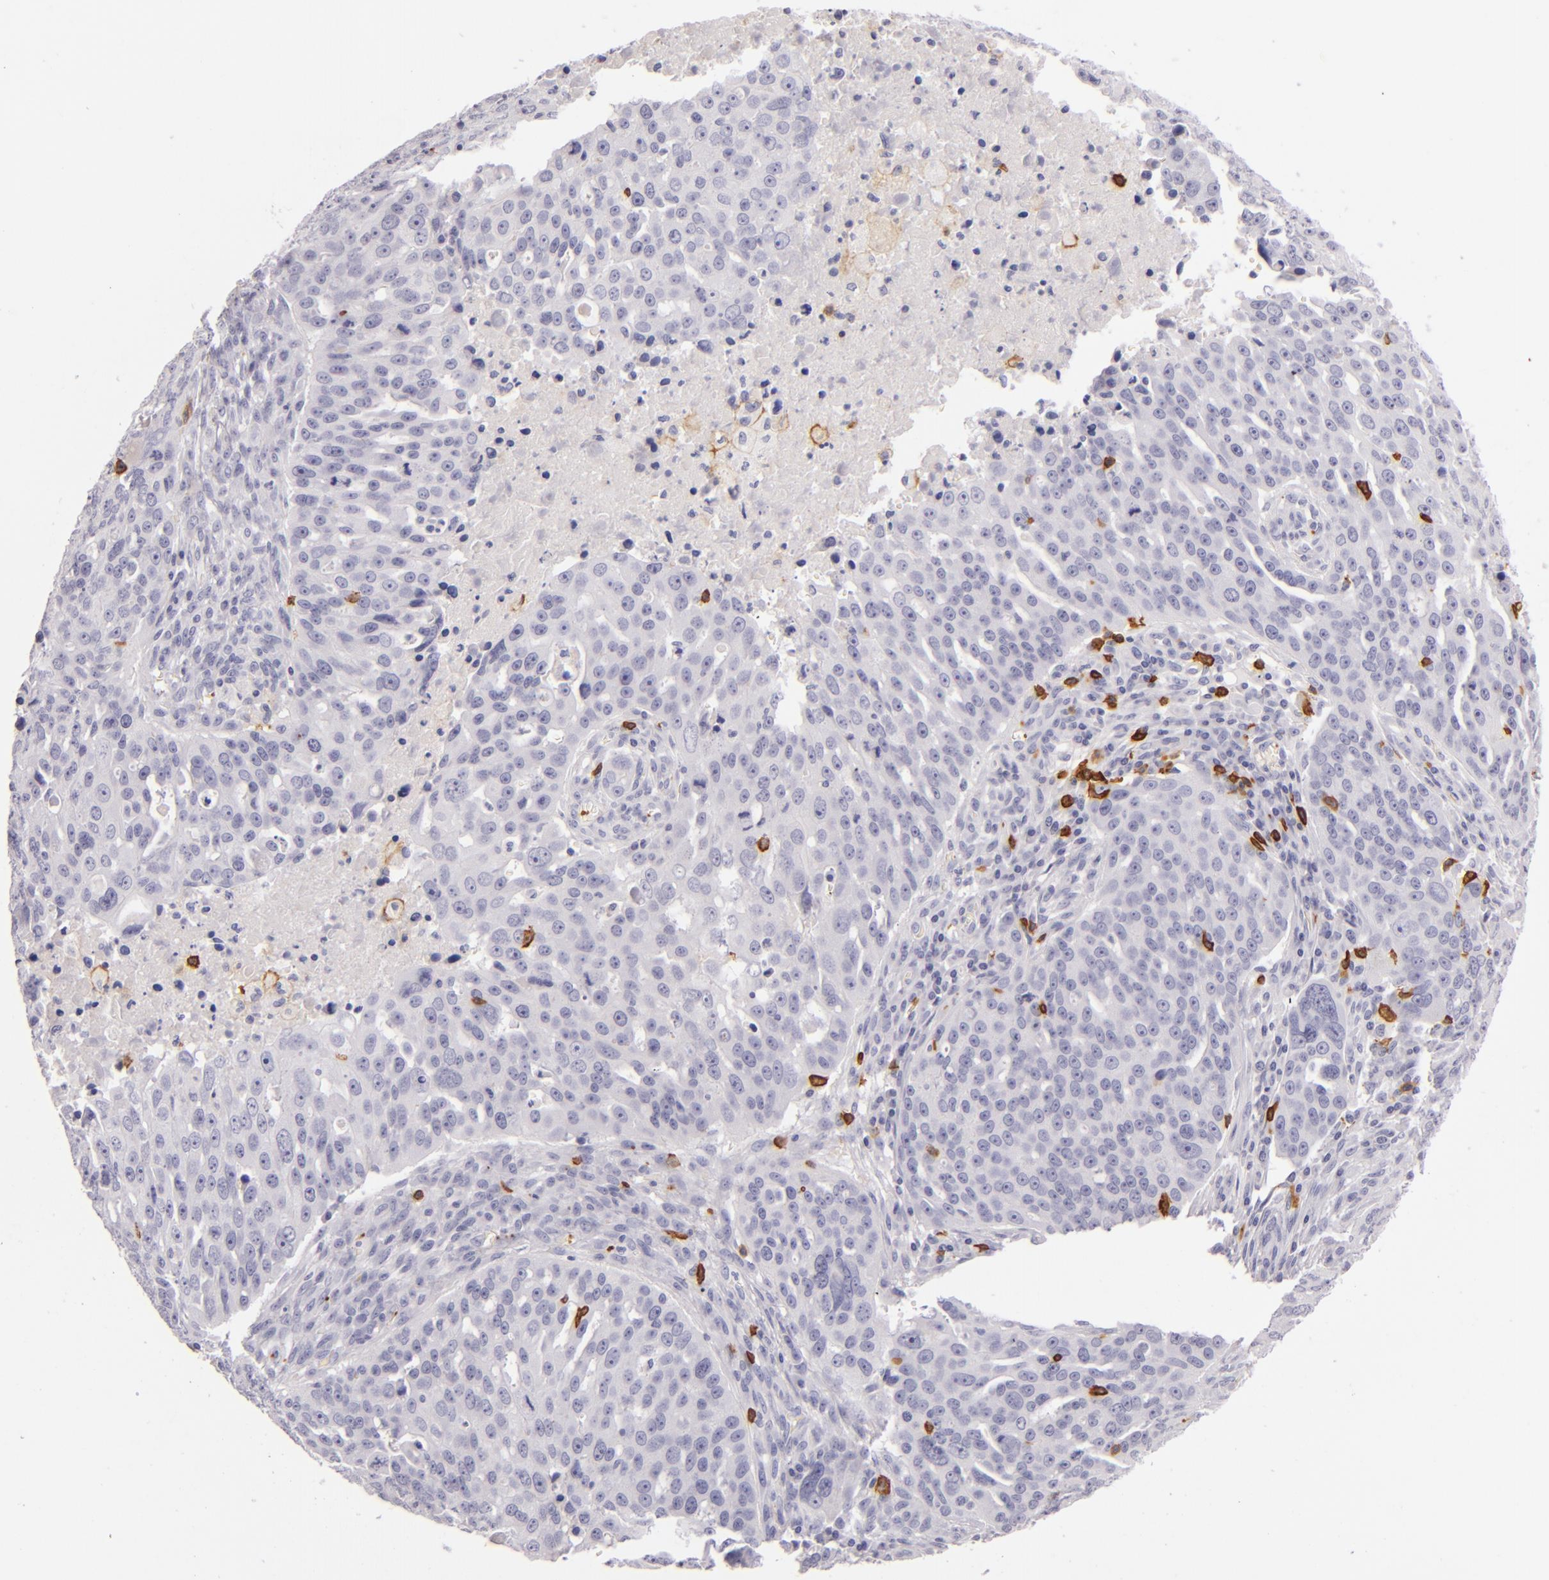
{"staining": {"intensity": "negative", "quantity": "none", "location": "none"}, "tissue": "ovarian cancer", "cell_type": "Tumor cells", "image_type": "cancer", "snomed": [{"axis": "morphology", "description": "Carcinoma, endometroid"}, {"axis": "topography", "description": "Ovary"}], "caption": "The histopathology image reveals no staining of tumor cells in ovarian cancer.", "gene": "LAT", "patient": {"sex": "female", "age": 75}}